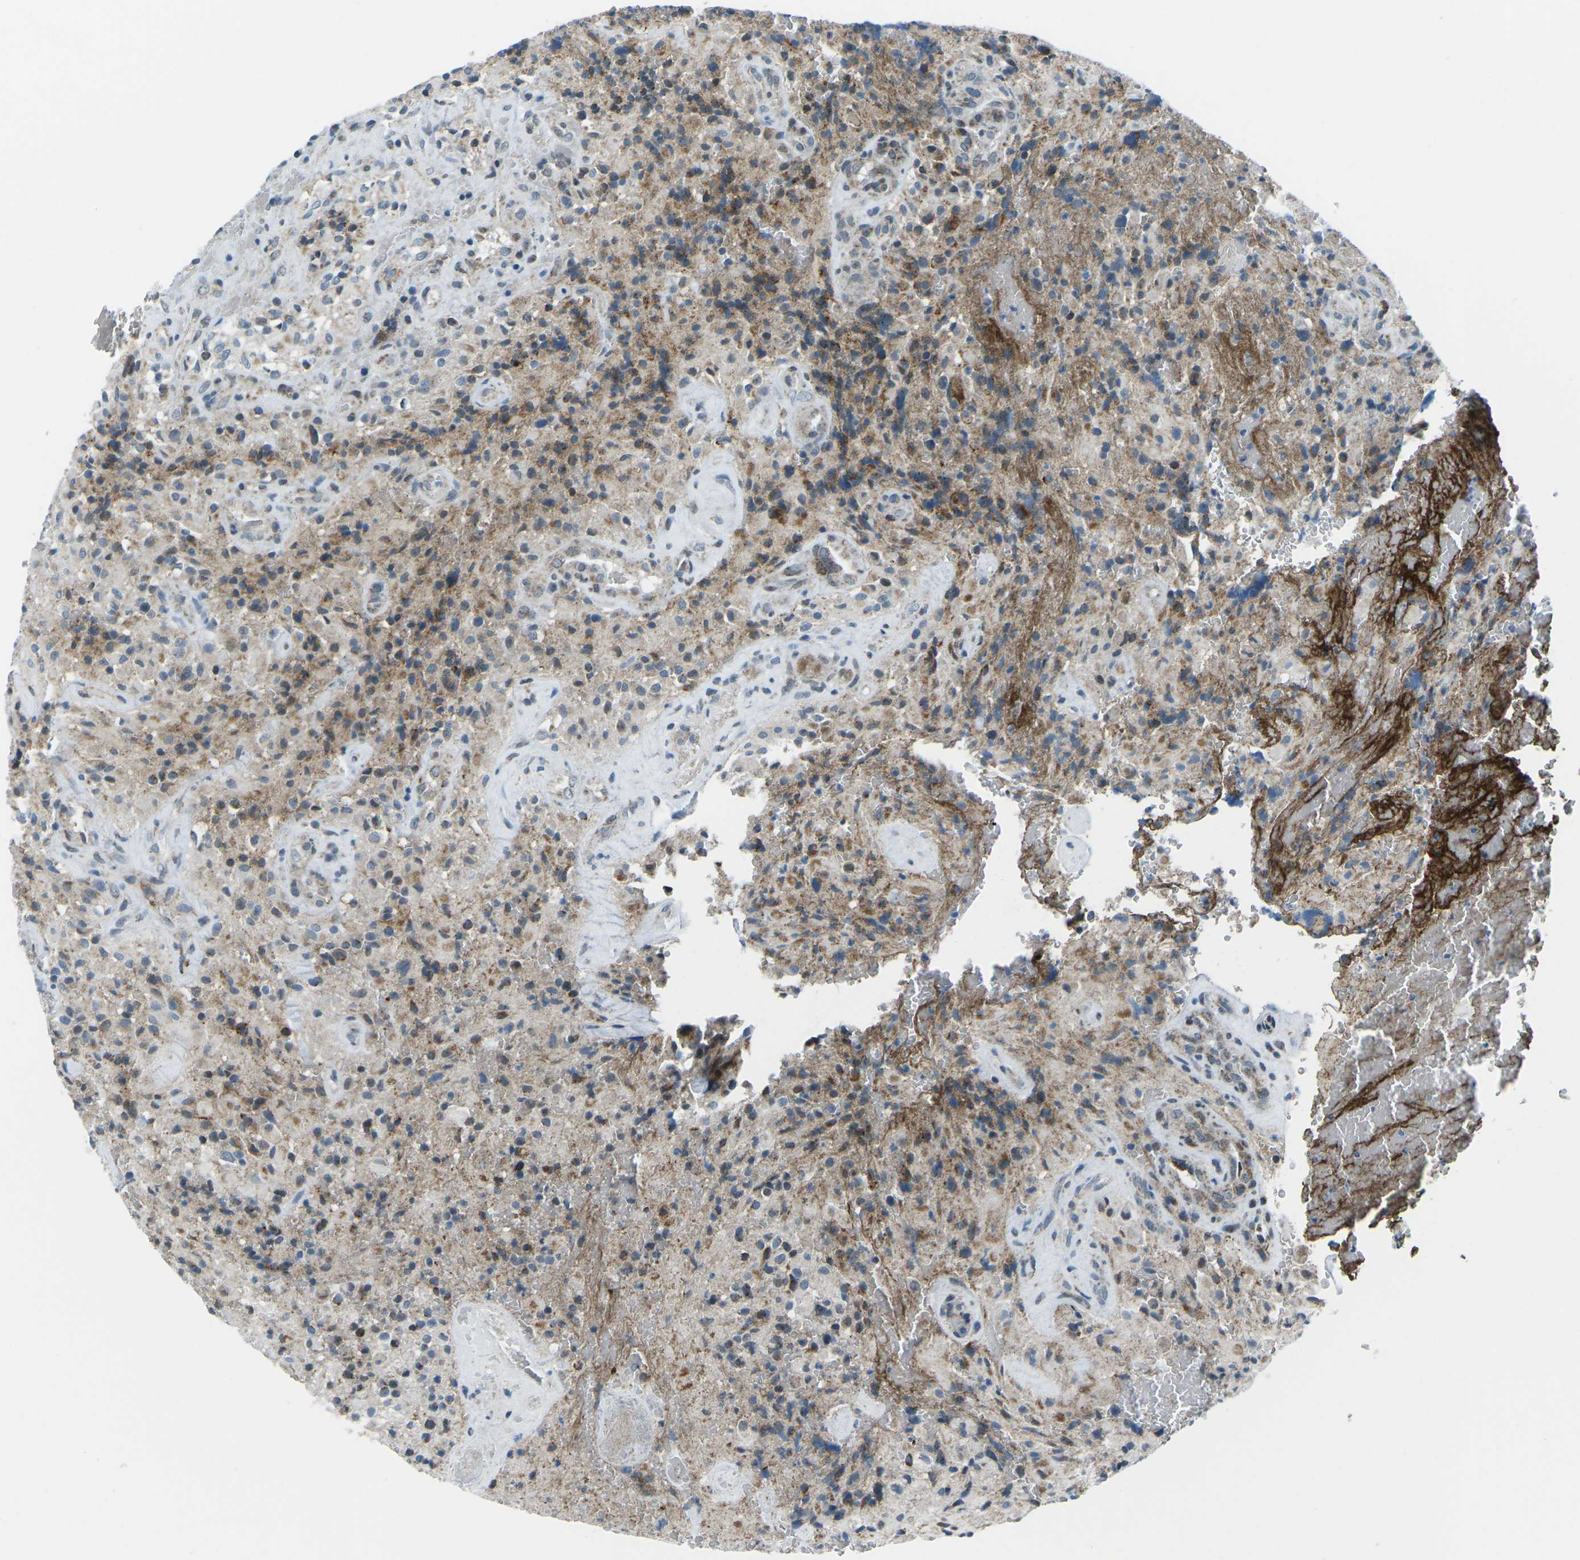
{"staining": {"intensity": "moderate", "quantity": "25%-75%", "location": "cytoplasmic/membranous"}, "tissue": "glioma", "cell_type": "Tumor cells", "image_type": "cancer", "snomed": [{"axis": "morphology", "description": "Glioma, malignant, High grade"}, {"axis": "topography", "description": "Brain"}], "caption": "Immunohistochemical staining of human glioma displays moderate cytoplasmic/membranous protein positivity in about 25%-75% of tumor cells.", "gene": "RFESD", "patient": {"sex": "male", "age": 71}}